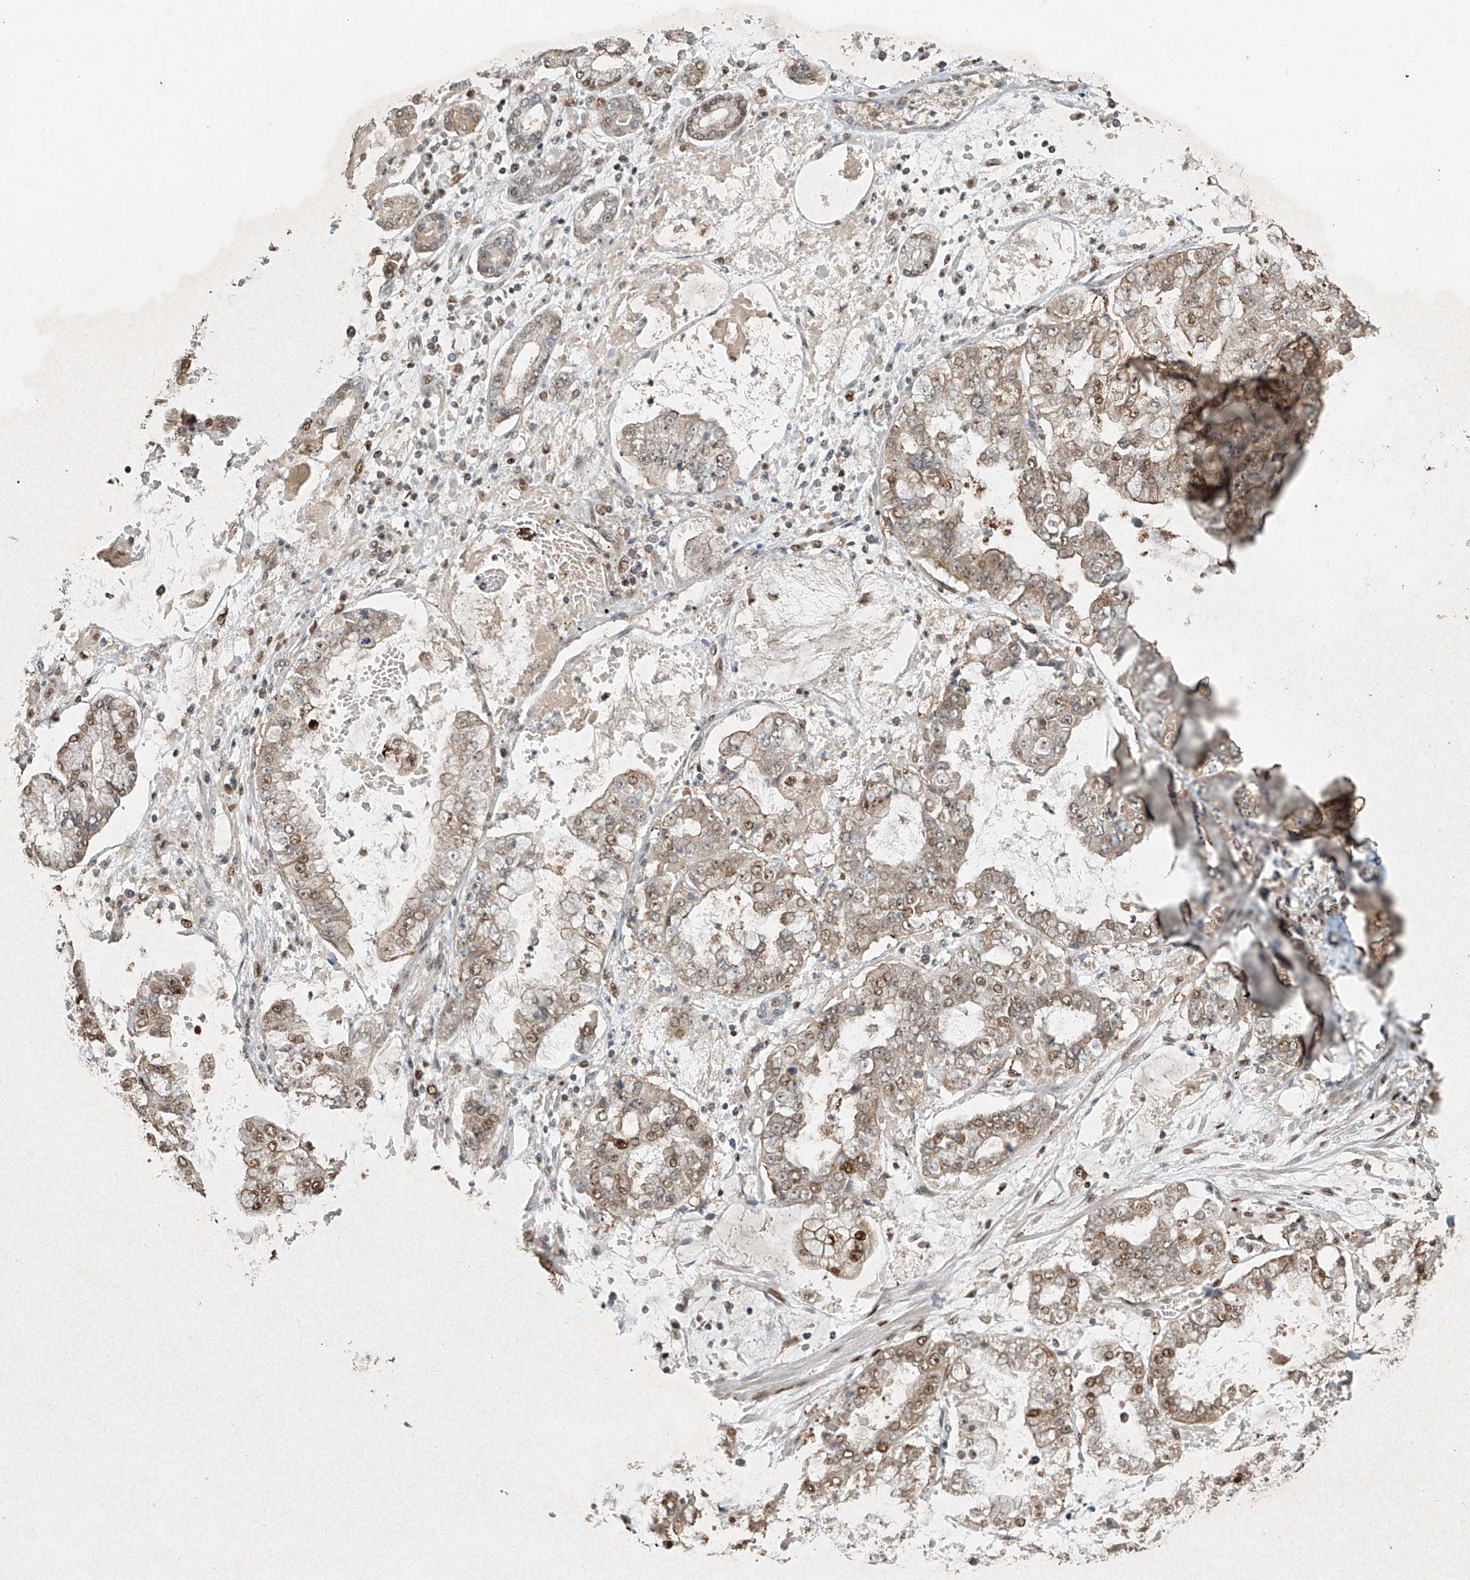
{"staining": {"intensity": "weak", "quantity": ">75%", "location": "cytoplasmic/membranous,nuclear"}, "tissue": "stomach cancer", "cell_type": "Tumor cells", "image_type": "cancer", "snomed": [{"axis": "morphology", "description": "Adenocarcinoma, NOS"}, {"axis": "topography", "description": "Stomach"}], "caption": "Stomach adenocarcinoma tissue displays weak cytoplasmic/membranous and nuclear expression in about >75% of tumor cells", "gene": "RMND1", "patient": {"sex": "male", "age": 76}}